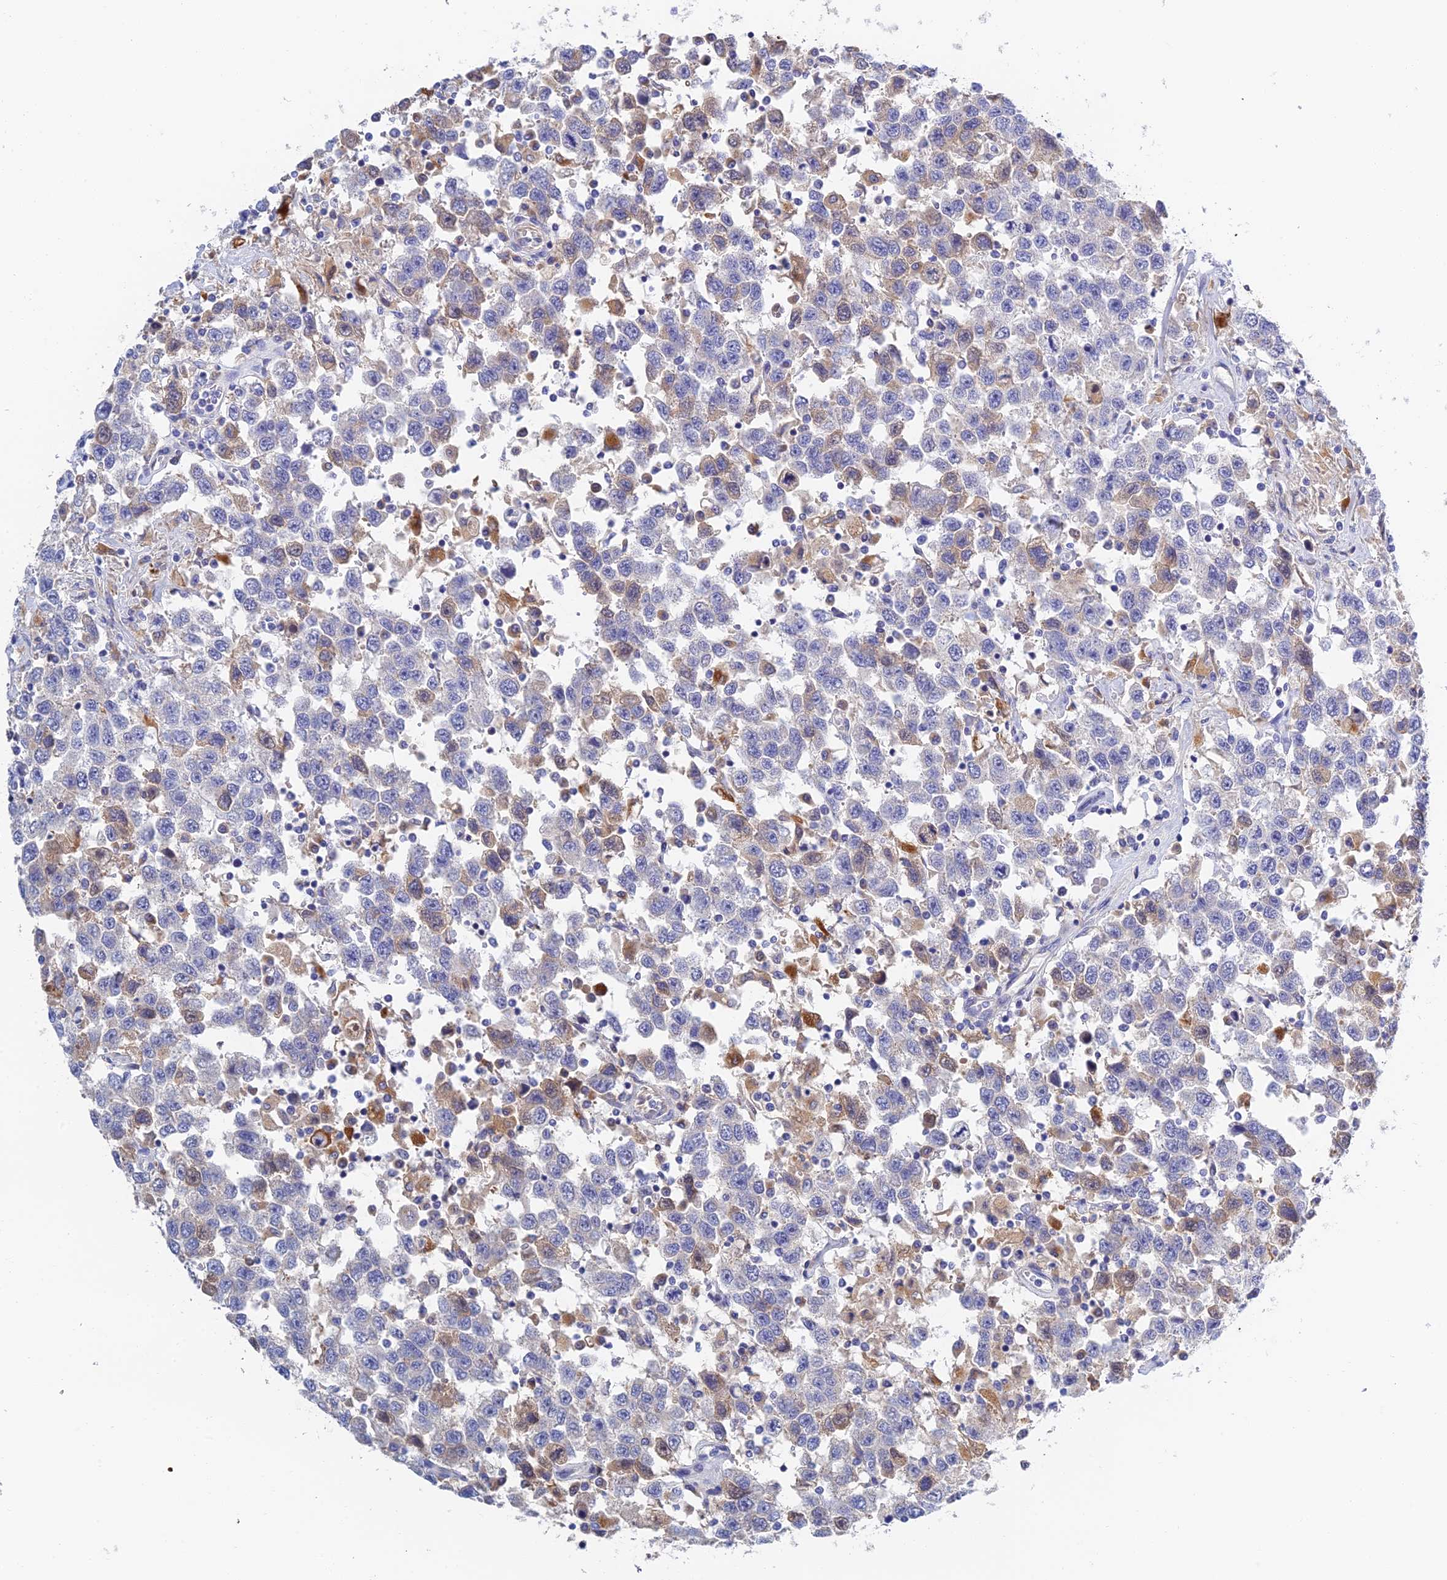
{"staining": {"intensity": "negative", "quantity": "none", "location": "none"}, "tissue": "testis cancer", "cell_type": "Tumor cells", "image_type": "cancer", "snomed": [{"axis": "morphology", "description": "Seminoma, NOS"}, {"axis": "topography", "description": "Testis"}], "caption": "Immunohistochemical staining of testis cancer (seminoma) reveals no significant positivity in tumor cells.", "gene": "RPGRIP1L", "patient": {"sex": "male", "age": 41}}